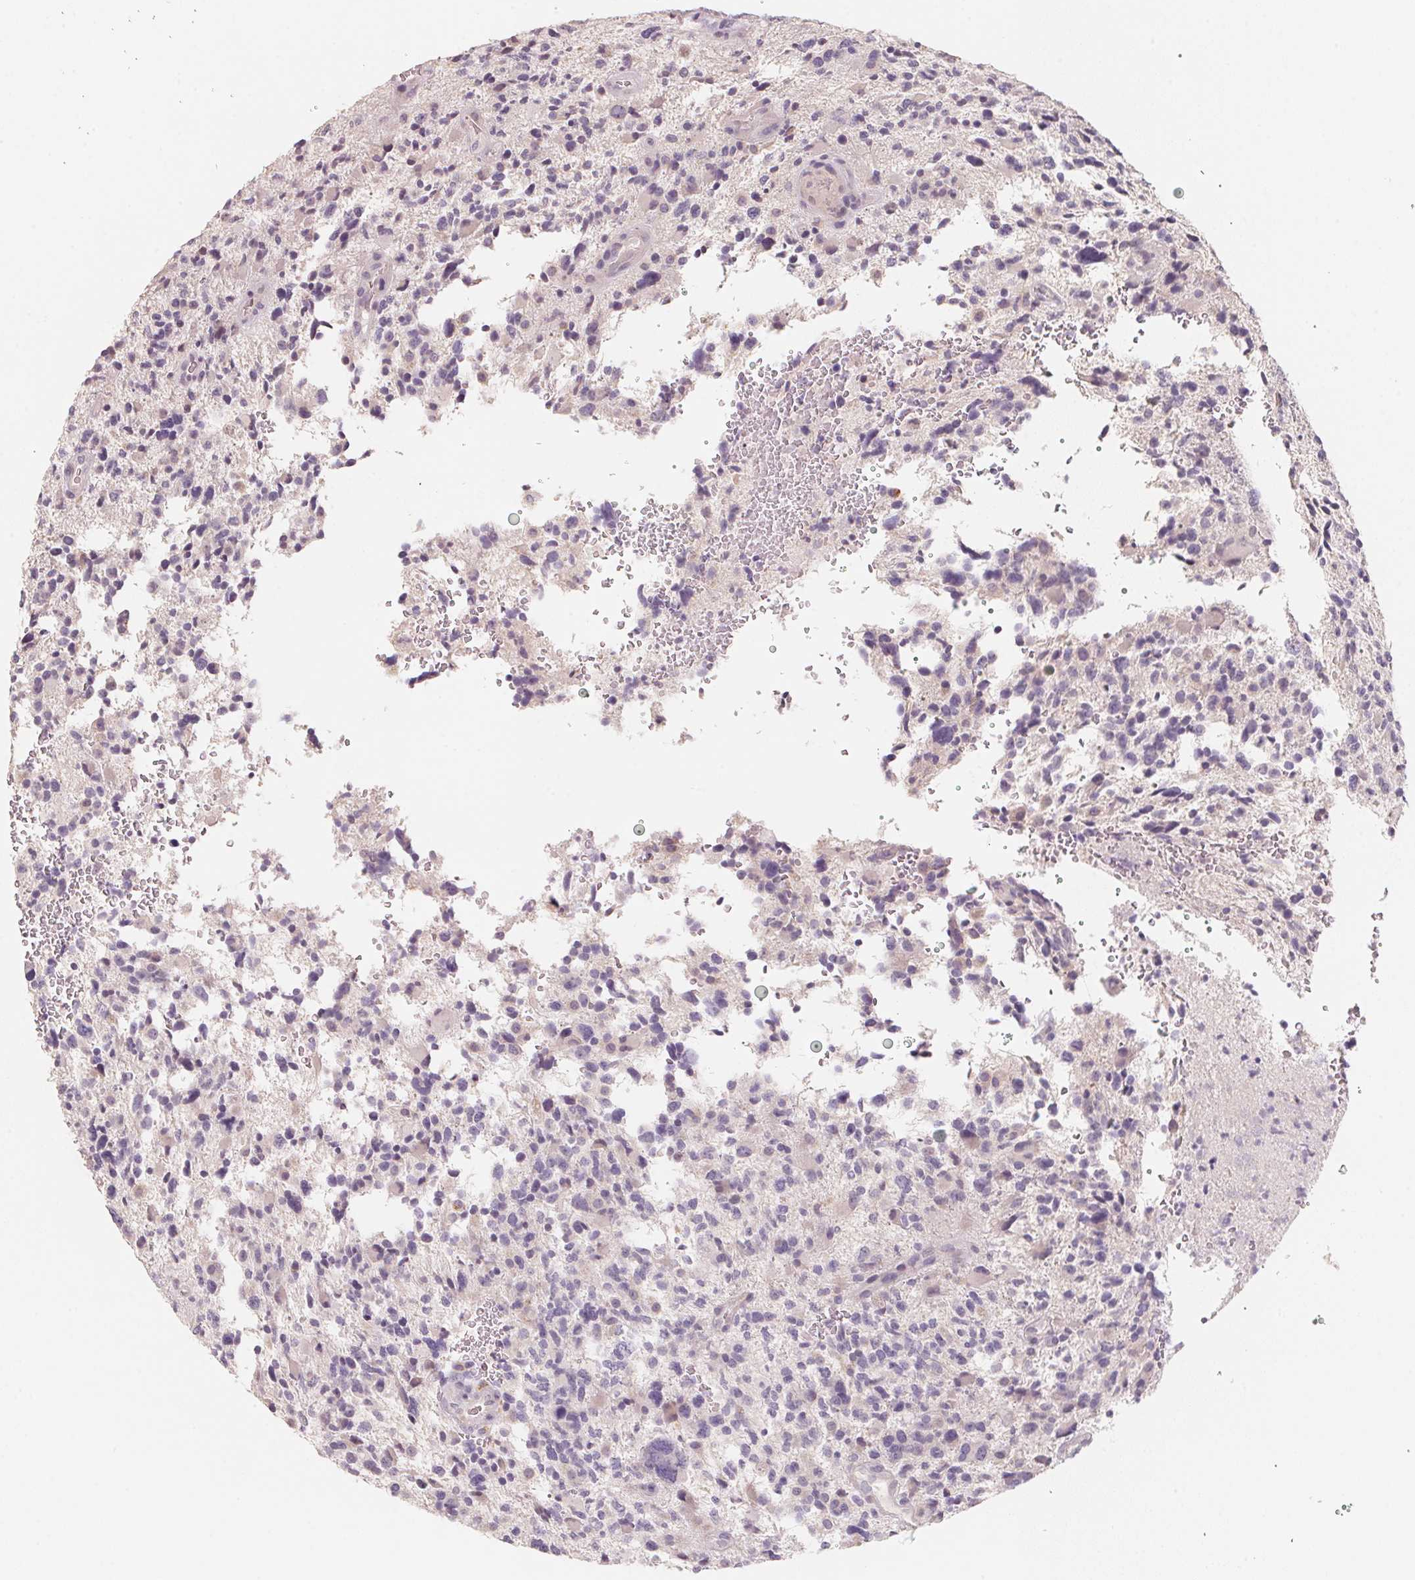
{"staining": {"intensity": "negative", "quantity": "none", "location": "none"}, "tissue": "glioma", "cell_type": "Tumor cells", "image_type": "cancer", "snomed": [{"axis": "morphology", "description": "Glioma, malignant, High grade"}, {"axis": "topography", "description": "Brain"}], "caption": "A photomicrograph of human glioma is negative for staining in tumor cells.", "gene": "TREH", "patient": {"sex": "female", "age": 71}}